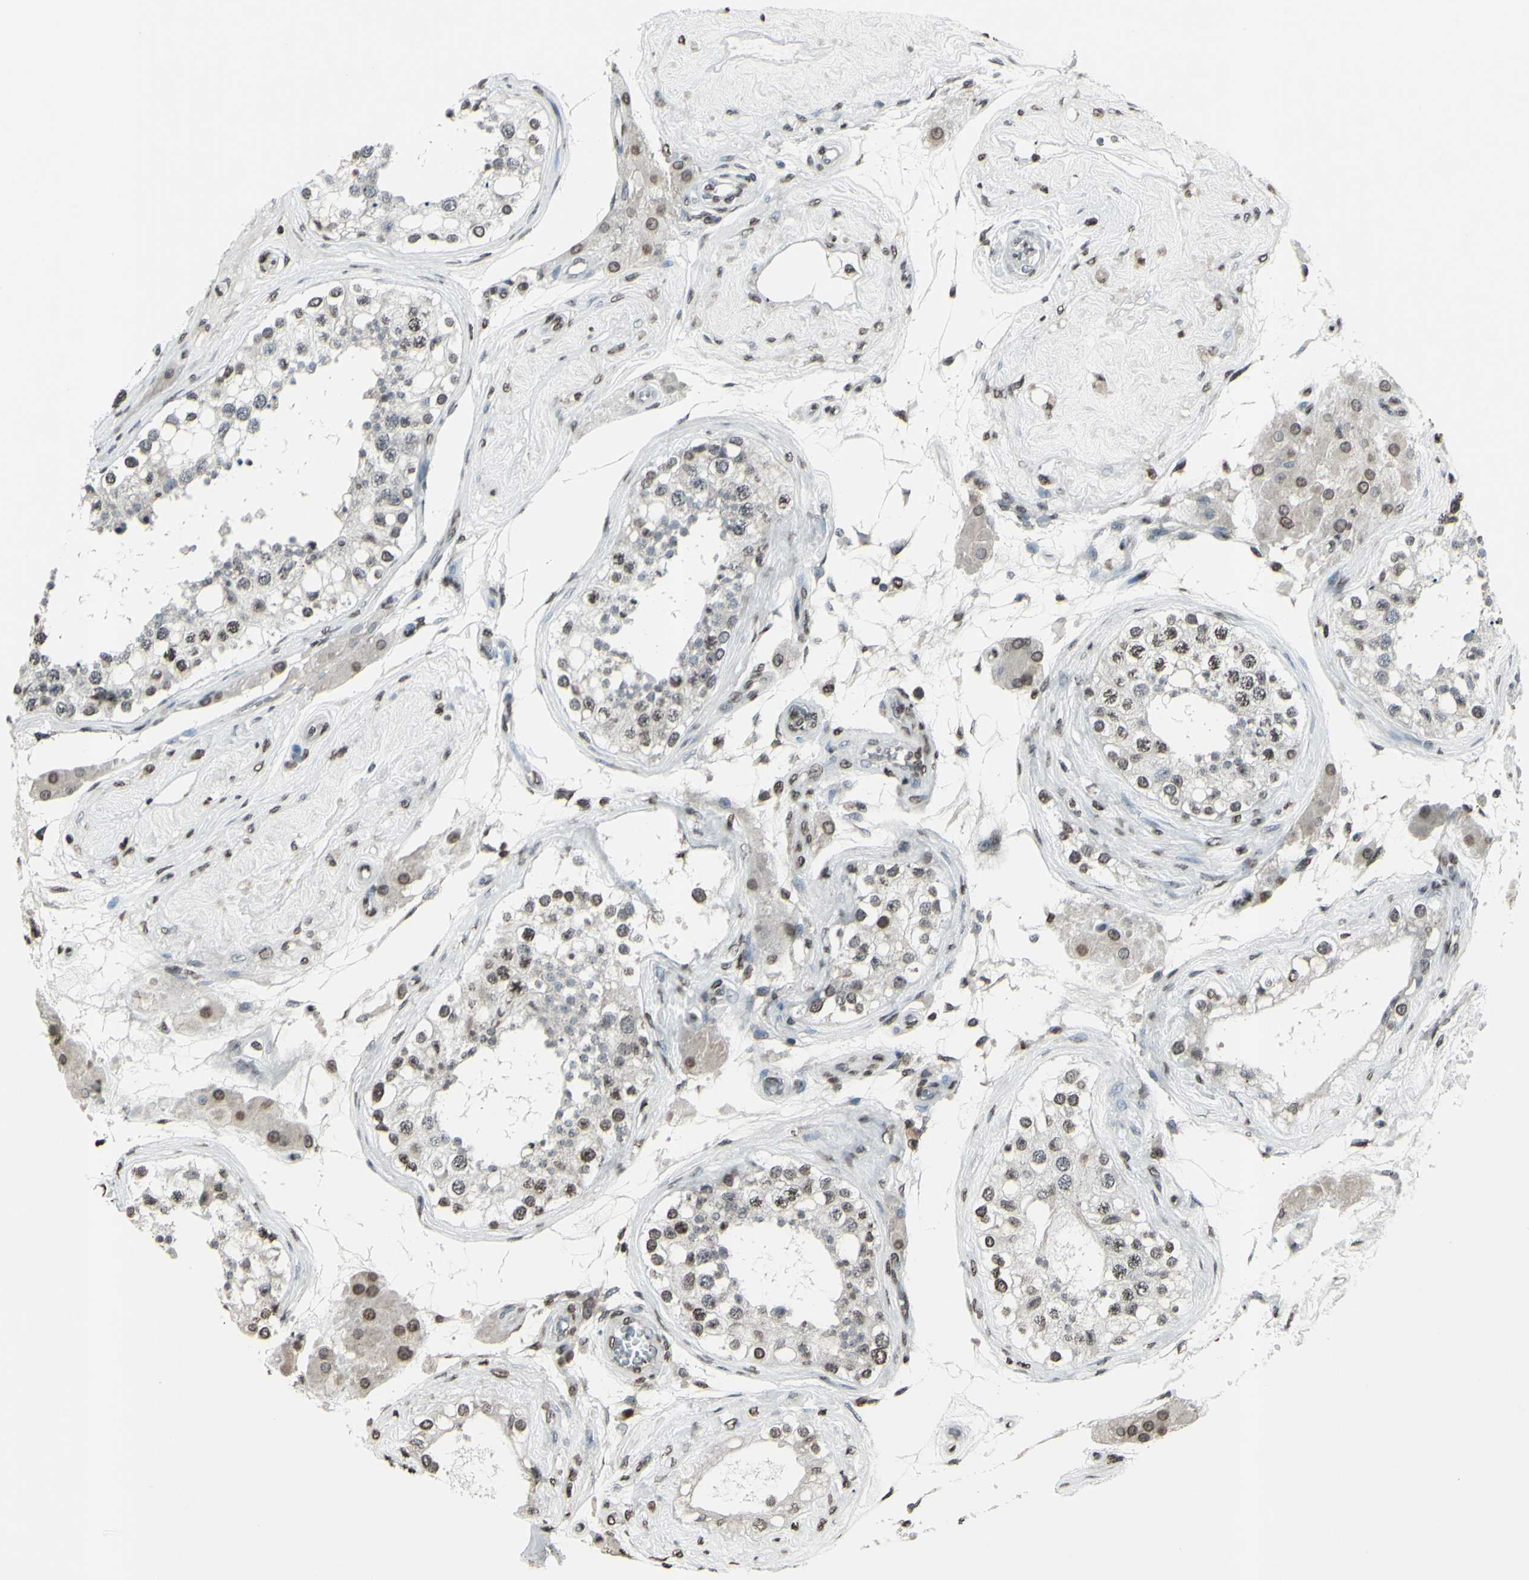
{"staining": {"intensity": "weak", "quantity": "25%-75%", "location": "nuclear"}, "tissue": "testis", "cell_type": "Cells in seminiferous ducts", "image_type": "normal", "snomed": [{"axis": "morphology", "description": "Normal tissue, NOS"}, {"axis": "topography", "description": "Testis"}], "caption": "DAB immunohistochemical staining of benign human testis exhibits weak nuclear protein positivity in about 25%-75% of cells in seminiferous ducts.", "gene": "CD79B", "patient": {"sex": "male", "age": 68}}